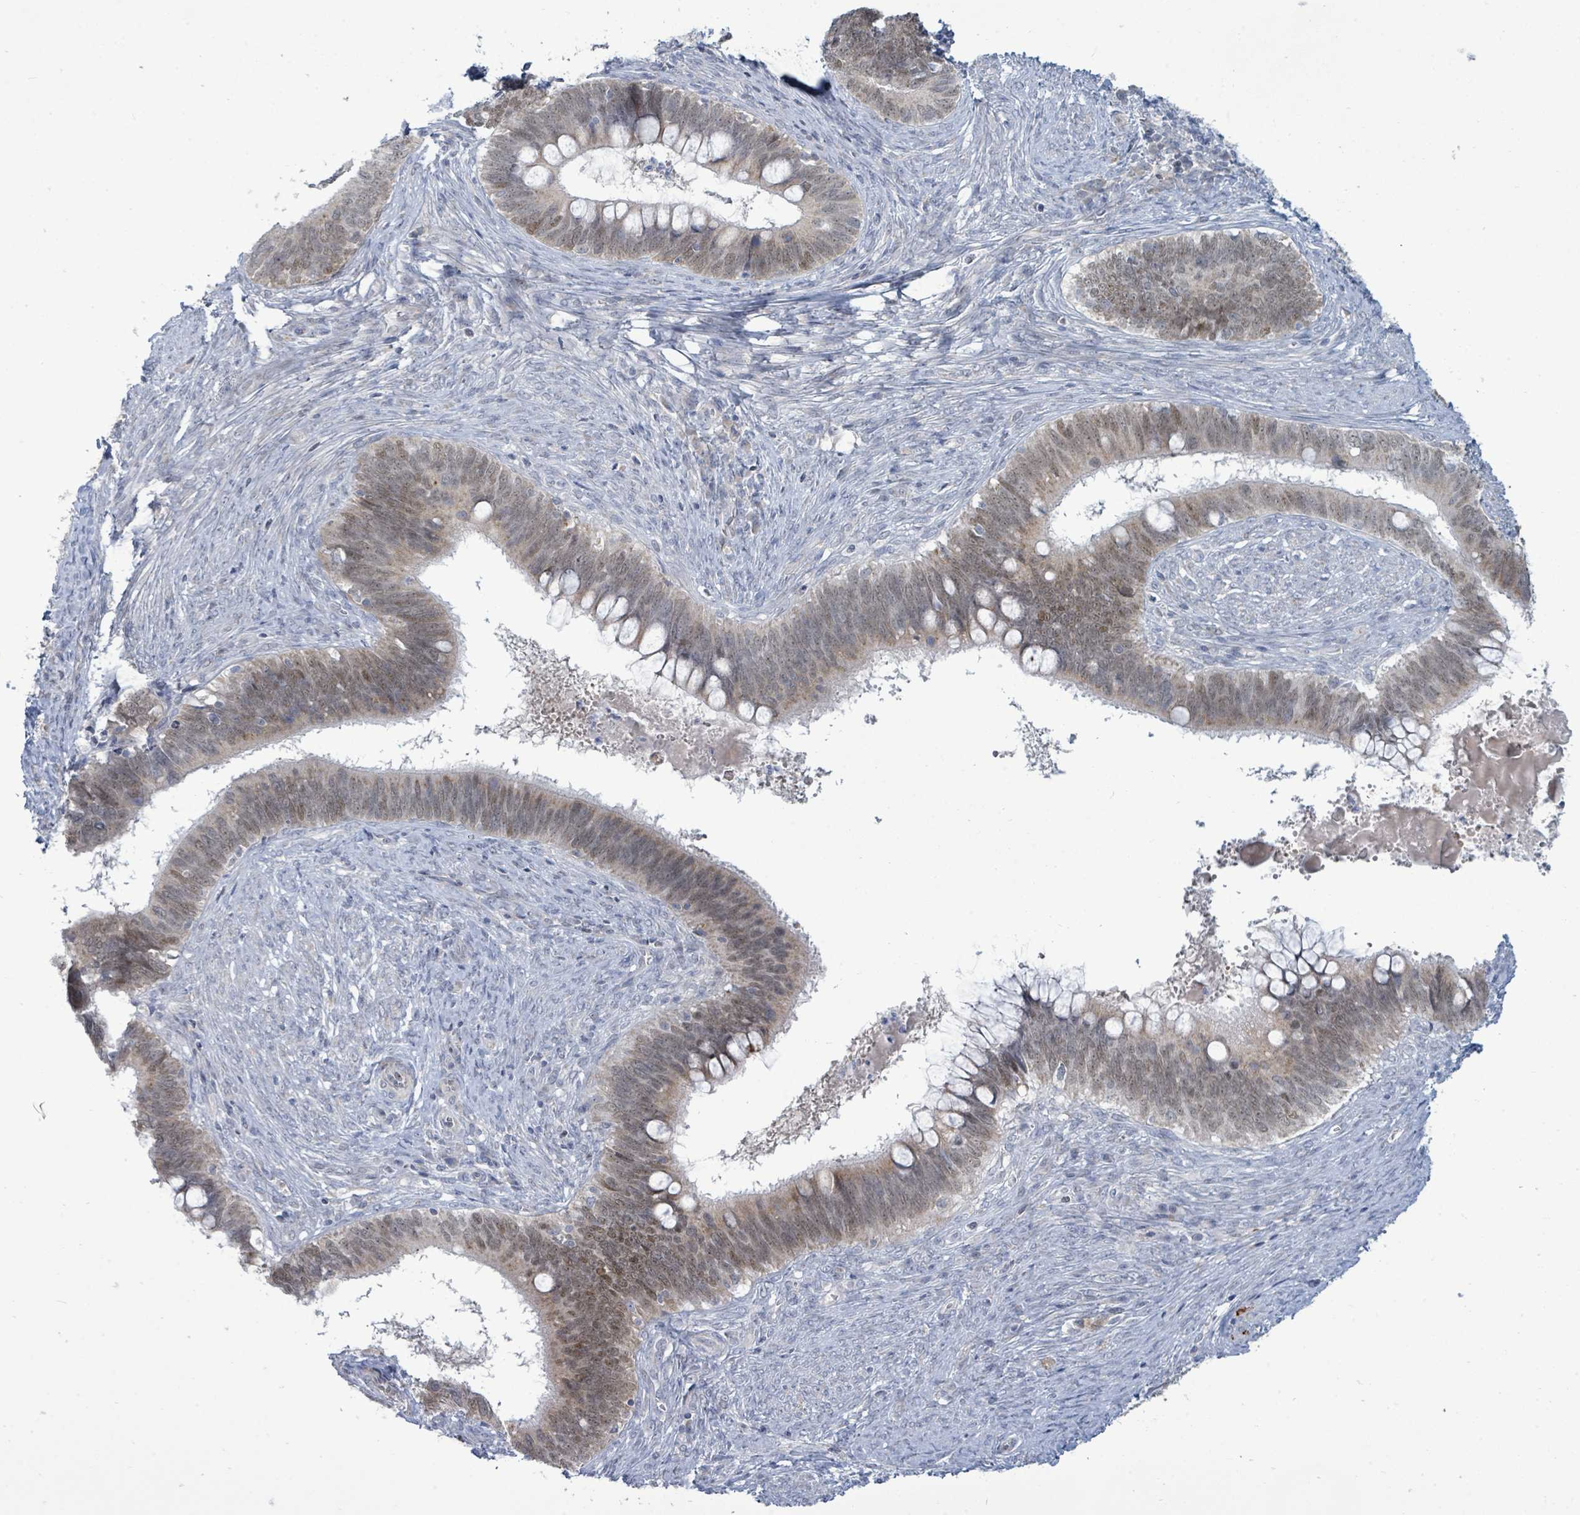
{"staining": {"intensity": "moderate", "quantity": "<25%", "location": "cytoplasmic/membranous,nuclear"}, "tissue": "cervical cancer", "cell_type": "Tumor cells", "image_type": "cancer", "snomed": [{"axis": "morphology", "description": "Adenocarcinoma, NOS"}, {"axis": "topography", "description": "Cervix"}], "caption": "Cervical cancer (adenocarcinoma) stained for a protein (brown) displays moderate cytoplasmic/membranous and nuclear positive positivity in approximately <25% of tumor cells.", "gene": "ZFPM1", "patient": {"sex": "female", "age": 42}}